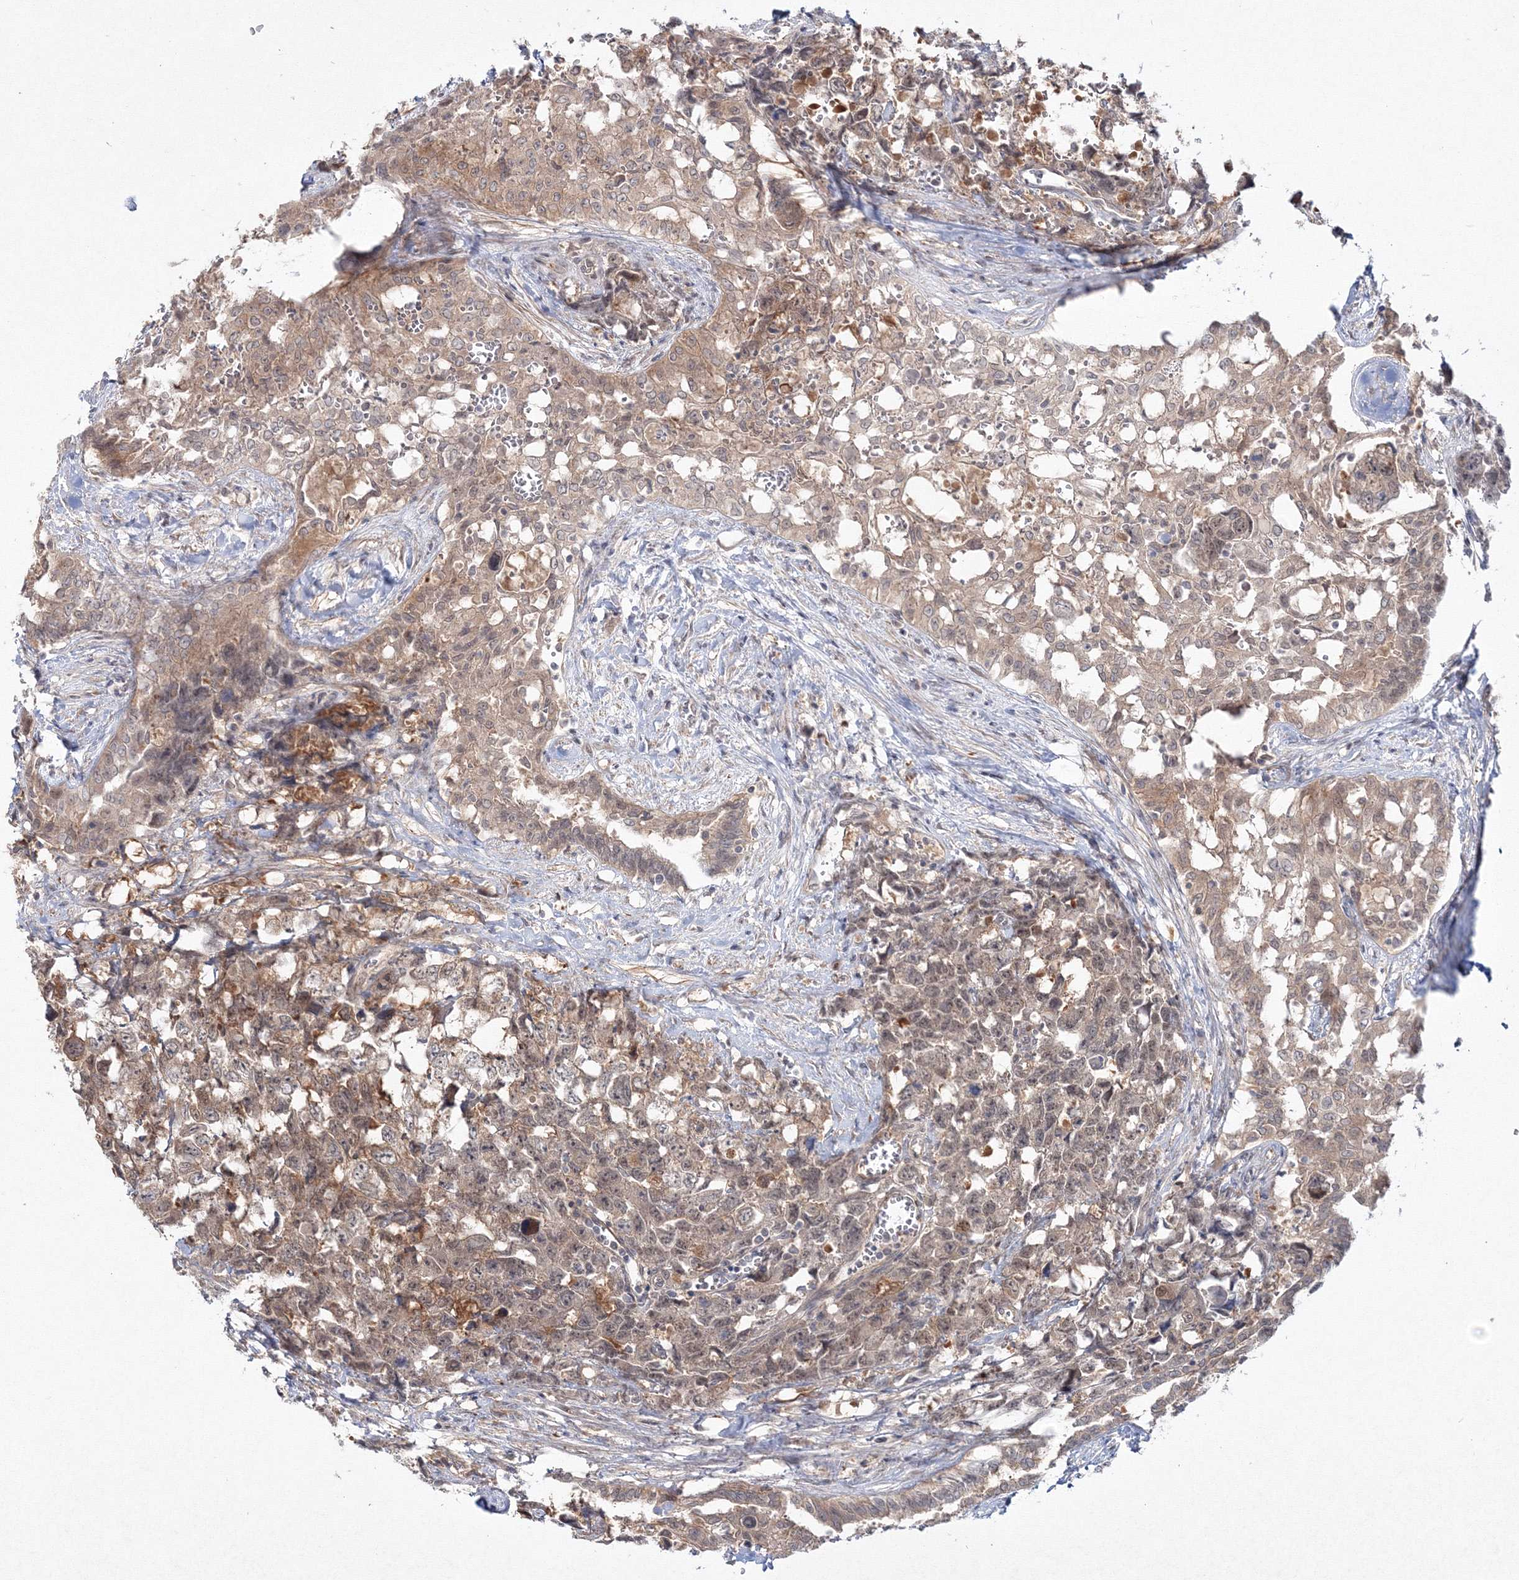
{"staining": {"intensity": "weak", "quantity": ">75%", "location": "cytoplasmic/membranous"}, "tissue": "testis cancer", "cell_type": "Tumor cells", "image_type": "cancer", "snomed": [{"axis": "morphology", "description": "Carcinoma, Embryonal, NOS"}, {"axis": "topography", "description": "Testis"}], "caption": "The photomicrograph displays a brown stain indicating the presence of a protein in the cytoplasmic/membranous of tumor cells in testis cancer (embryonal carcinoma).", "gene": "IPMK", "patient": {"sex": "male", "age": 31}}